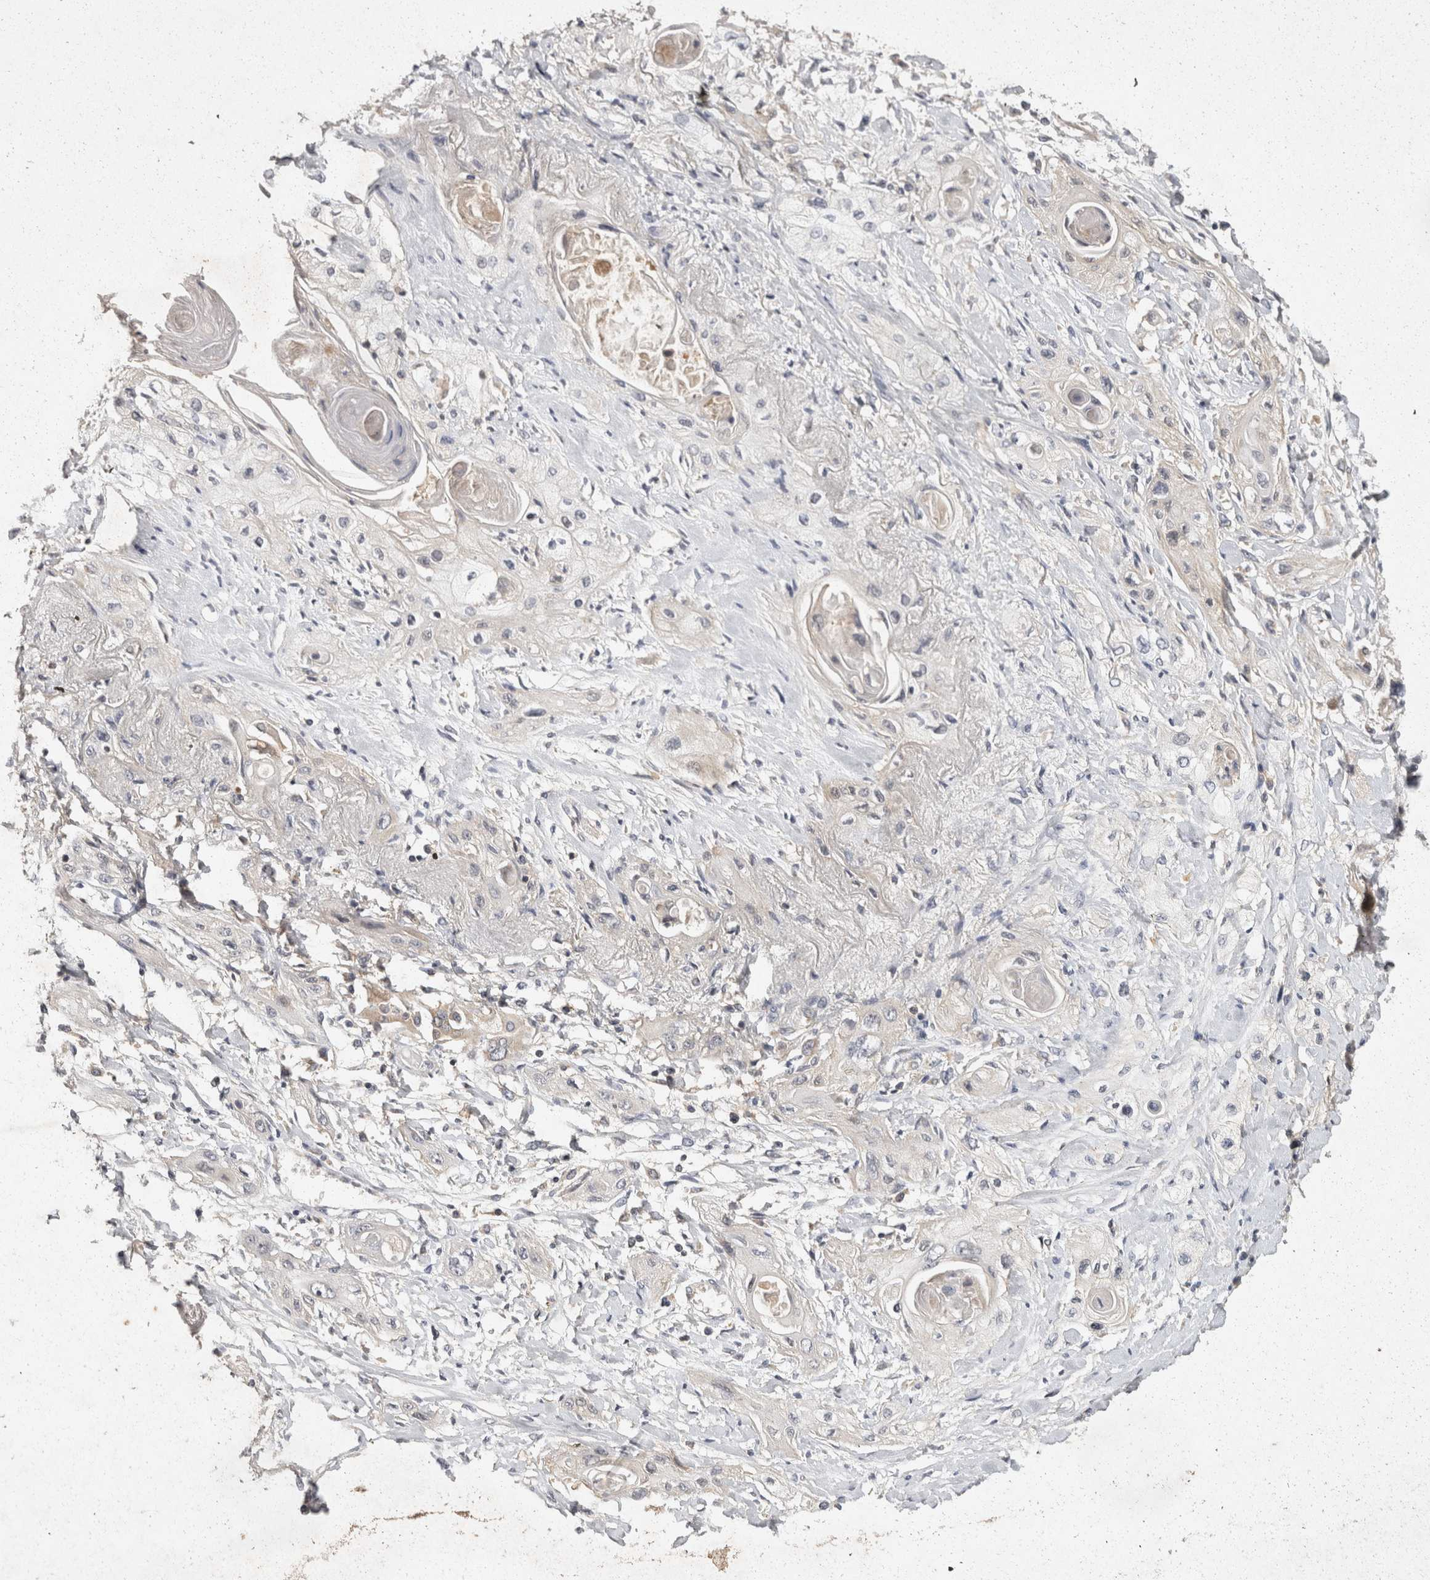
{"staining": {"intensity": "weak", "quantity": "<25%", "location": "cytoplasmic/membranous"}, "tissue": "lung cancer", "cell_type": "Tumor cells", "image_type": "cancer", "snomed": [{"axis": "morphology", "description": "Squamous cell carcinoma, NOS"}, {"axis": "topography", "description": "Lung"}], "caption": "Tumor cells are negative for brown protein staining in lung cancer.", "gene": "ACAT2", "patient": {"sex": "female", "age": 47}}